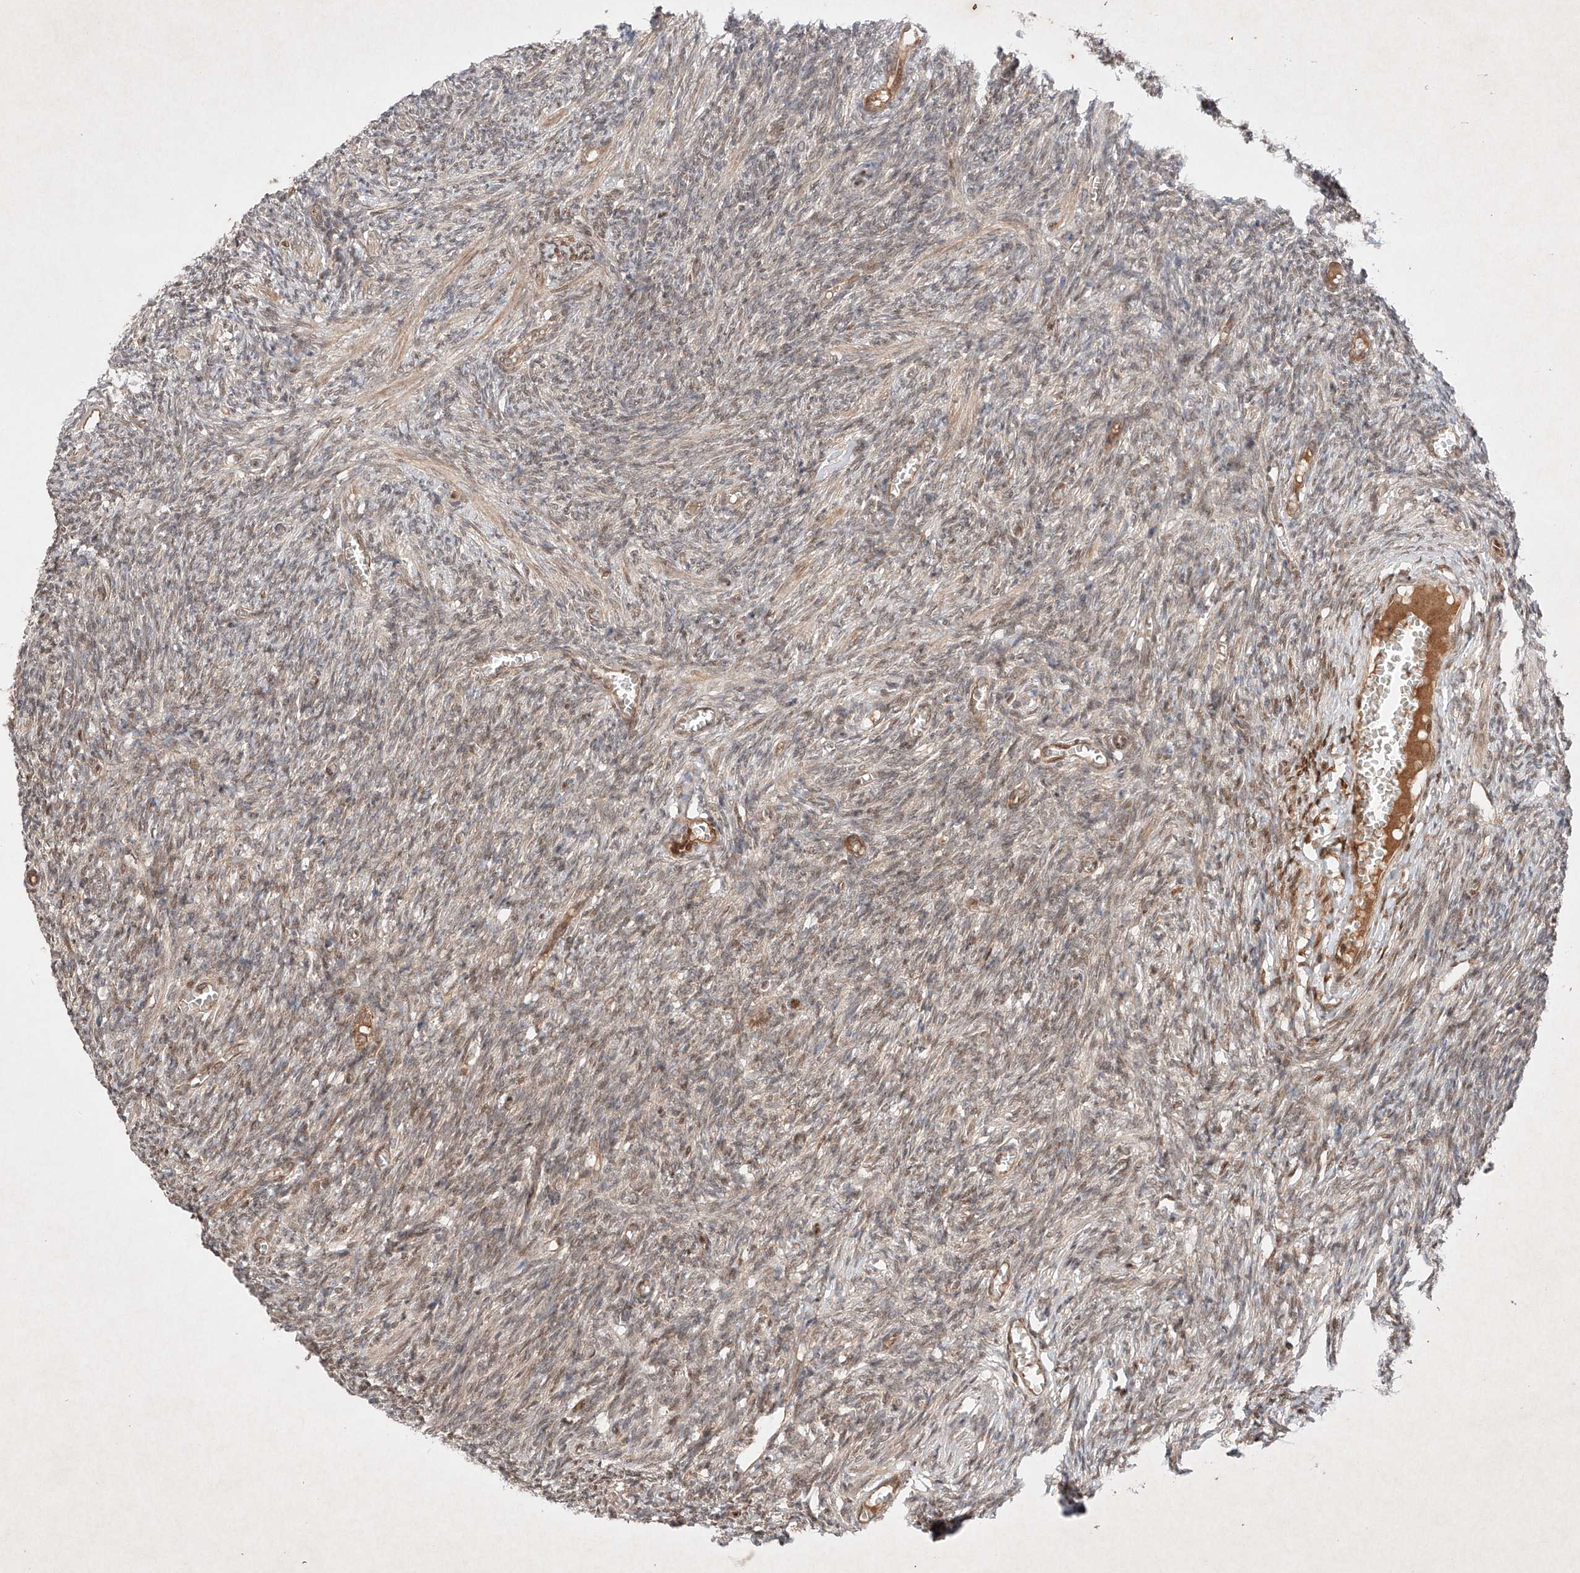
{"staining": {"intensity": "moderate", "quantity": "25%-75%", "location": "cytoplasmic/membranous,nuclear"}, "tissue": "ovary", "cell_type": "Ovarian stroma cells", "image_type": "normal", "snomed": [{"axis": "morphology", "description": "Normal tissue, NOS"}, {"axis": "topography", "description": "Ovary"}], "caption": "This is an image of immunohistochemistry (IHC) staining of unremarkable ovary, which shows moderate positivity in the cytoplasmic/membranous,nuclear of ovarian stroma cells.", "gene": "RNF31", "patient": {"sex": "female", "age": 27}}